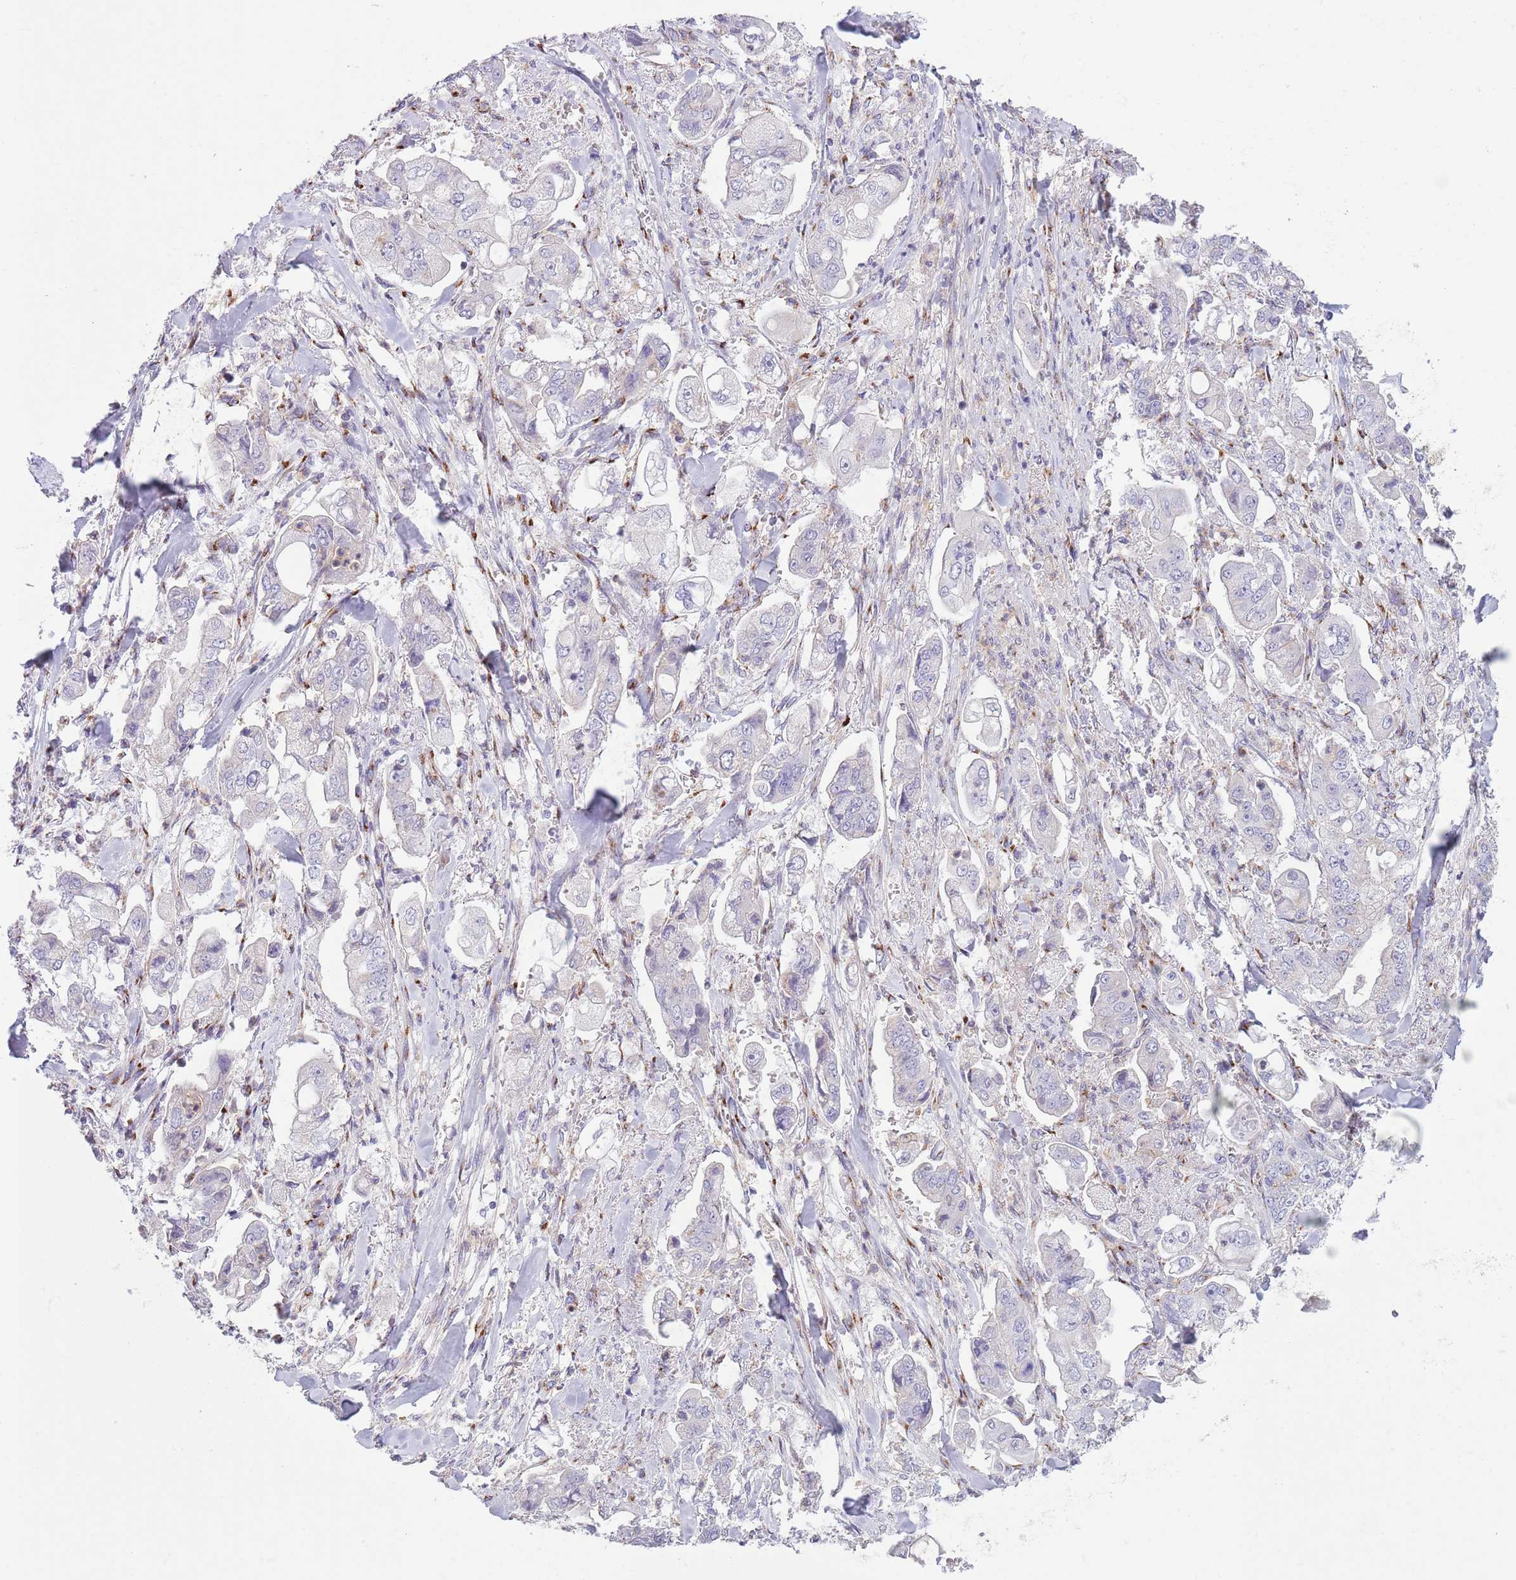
{"staining": {"intensity": "negative", "quantity": "none", "location": "none"}, "tissue": "stomach cancer", "cell_type": "Tumor cells", "image_type": "cancer", "snomed": [{"axis": "morphology", "description": "Adenocarcinoma, NOS"}, {"axis": "topography", "description": "Stomach"}], "caption": "A photomicrograph of stomach adenocarcinoma stained for a protein demonstrates no brown staining in tumor cells.", "gene": "C20orf96", "patient": {"sex": "male", "age": 62}}